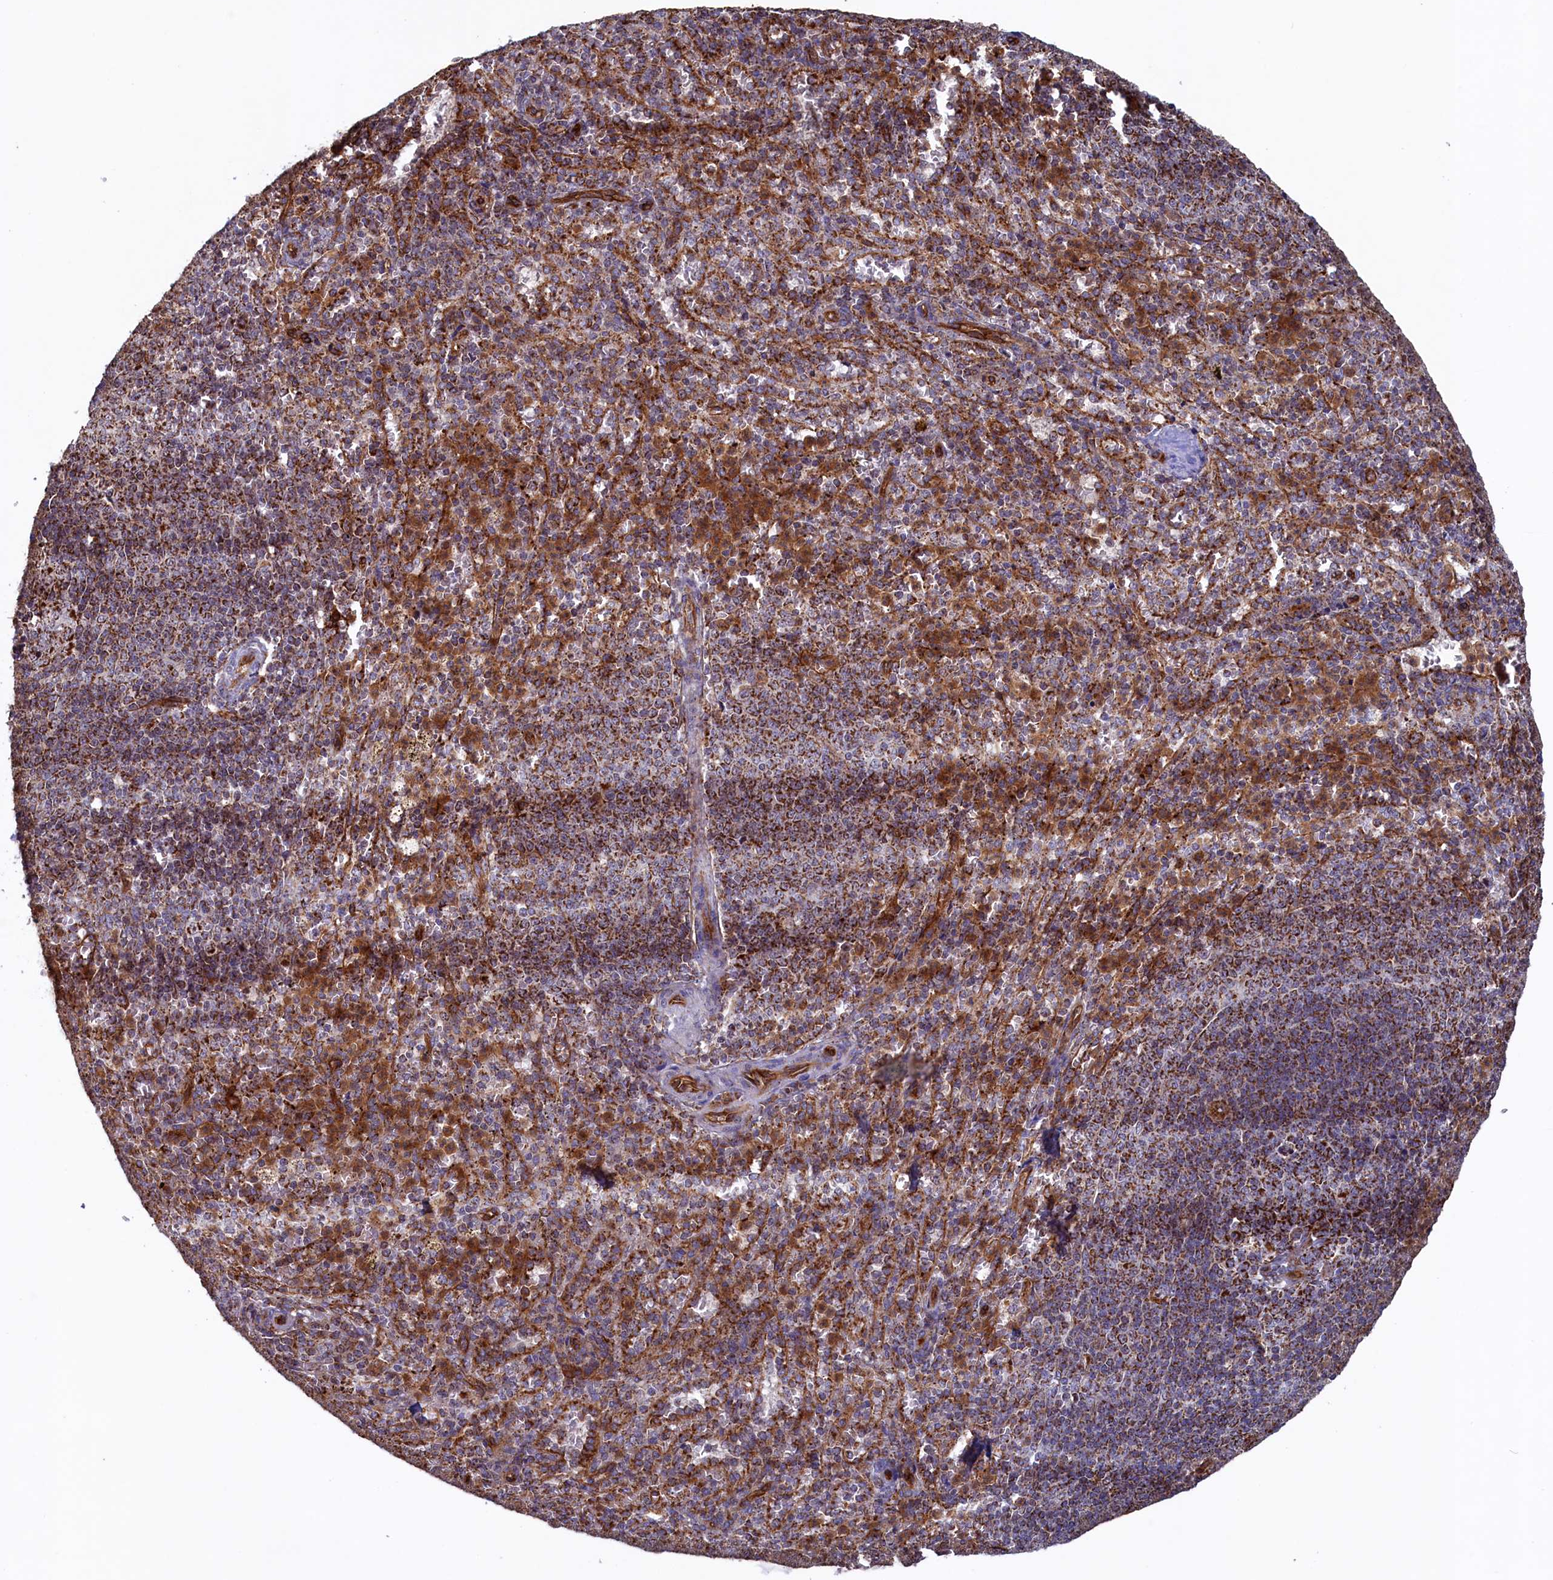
{"staining": {"intensity": "moderate", "quantity": ">75%", "location": "cytoplasmic/membranous"}, "tissue": "spleen", "cell_type": "Cells in red pulp", "image_type": "normal", "snomed": [{"axis": "morphology", "description": "Normal tissue, NOS"}, {"axis": "topography", "description": "Spleen"}], "caption": "Immunohistochemical staining of normal spleen reveals medium levels of moderate cytoplasmic/membranous staining in approximately >75% of cells in red pulp. The staining was performed using DAB, with brown indicating positive protein expression. Nuclei are stained blue with hematoxylin.", "gene": "UBE3B", "patient": {"sex": "female", "age": 21}}